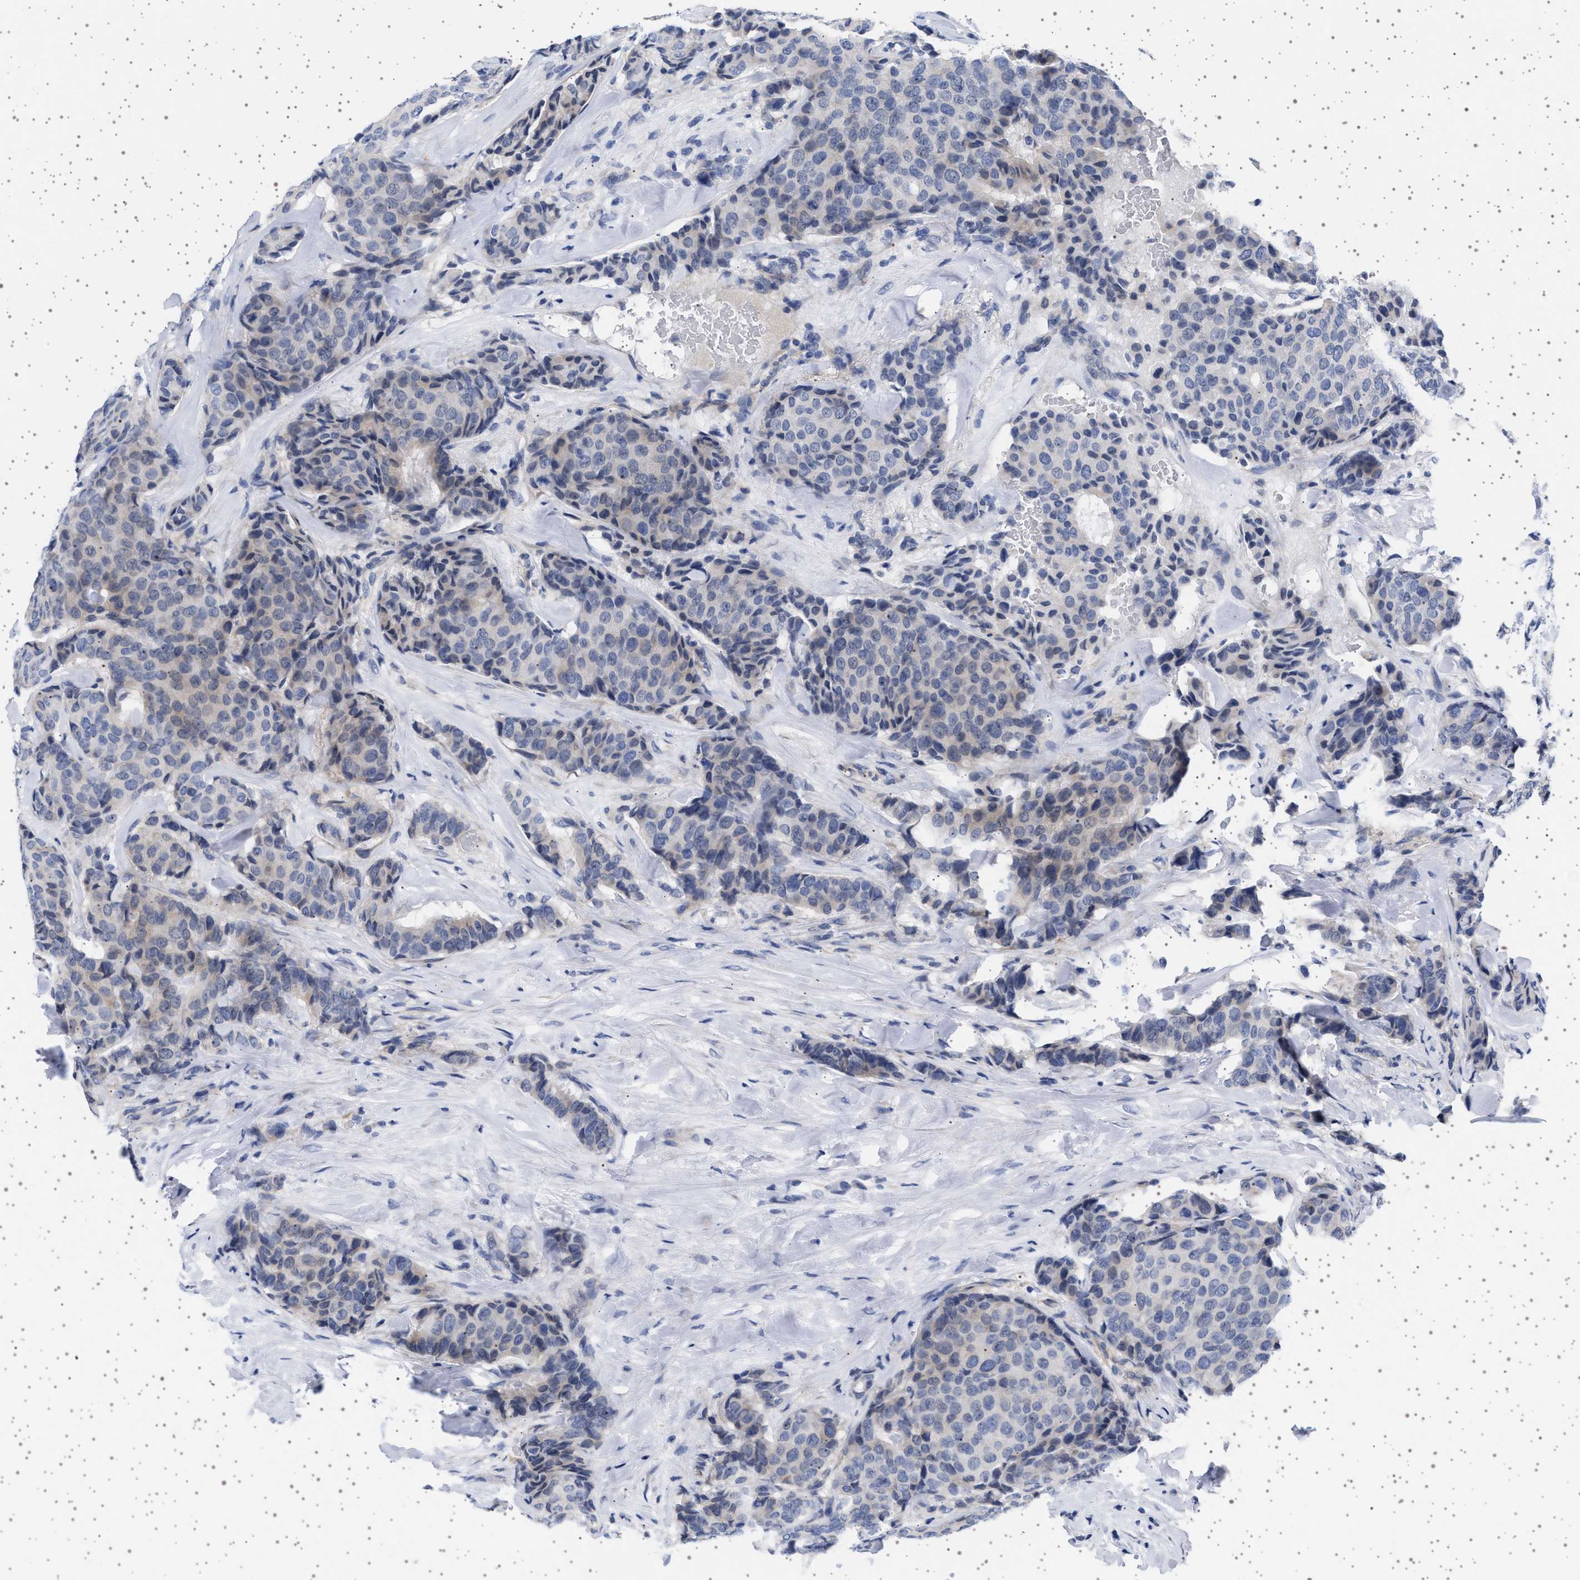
{"staining": {"intensity": "negative", "quantity": "none", "location": "none"}, "tissue": "breast cancer", "cell_type": "Tumor cells", "image_type": "cancer", "snomed": [{"axis": "morphology", "description": "Duct carcinoma"}, {"axis": "topography", "description": "Breast"}], "caption": "High magnification brightfield microscopy of breast cancer (intraductal carcinoma) stained with DAB (brown) and counterstained with hematoxylin (blue): tumor cells show no significant expression.", "gene": "TRMT10B", "patient": {"sex": "female", "age": 75}}